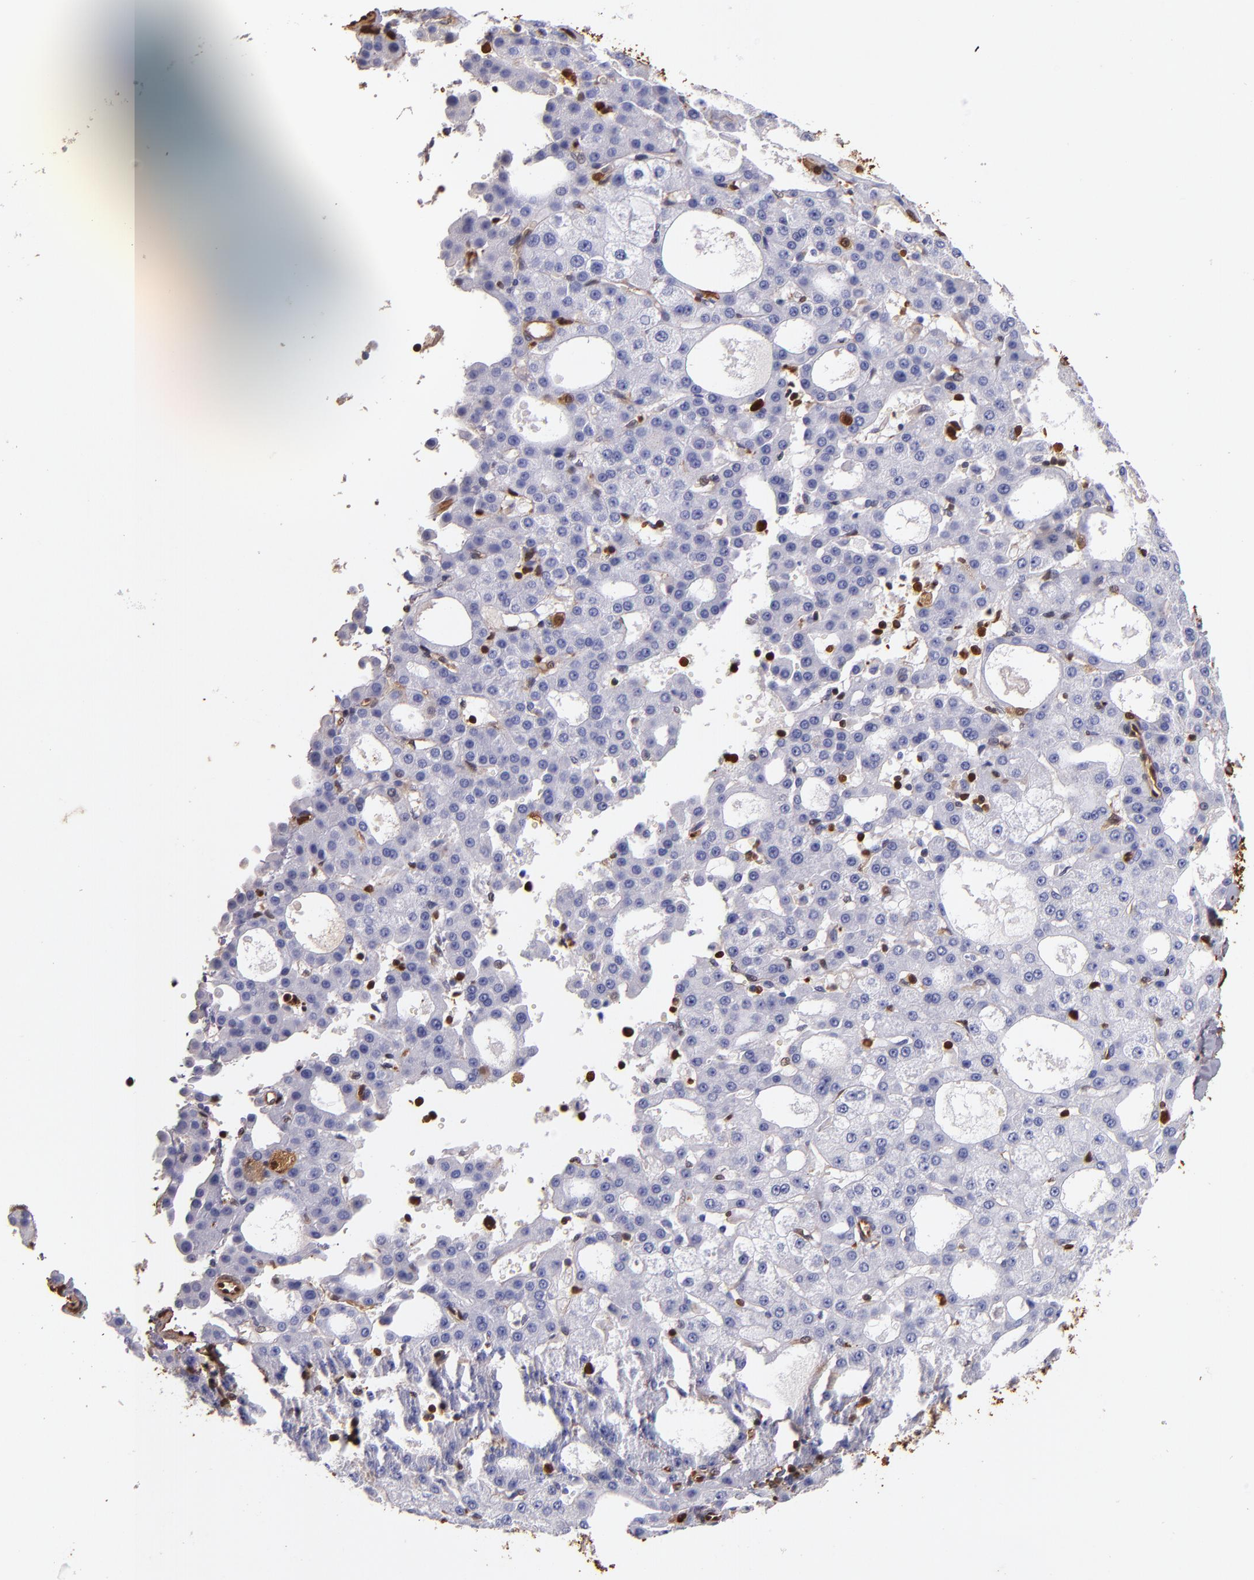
{"staining": {"intensity": "negative", "quantity": "none", "location": "none"}, "tissue": "liver cancer", "cell_type": "Tumor cells", "image_type": "cancer", "snomed": [{"axis": "morphology", "description": "Carcinoma, Hepatocellular, NOS"}, {"axis": "topography", "description": "Liver"}], "caption": "Immunohistochemistry (IHC) photomicrograph of human liver cancer (hepatocellular carcinoma) stained for a protein (brown), which exhibits no expression in tumor cells.", "gene": "S100A6", "patient": {"sex": "male", "age": 47}}